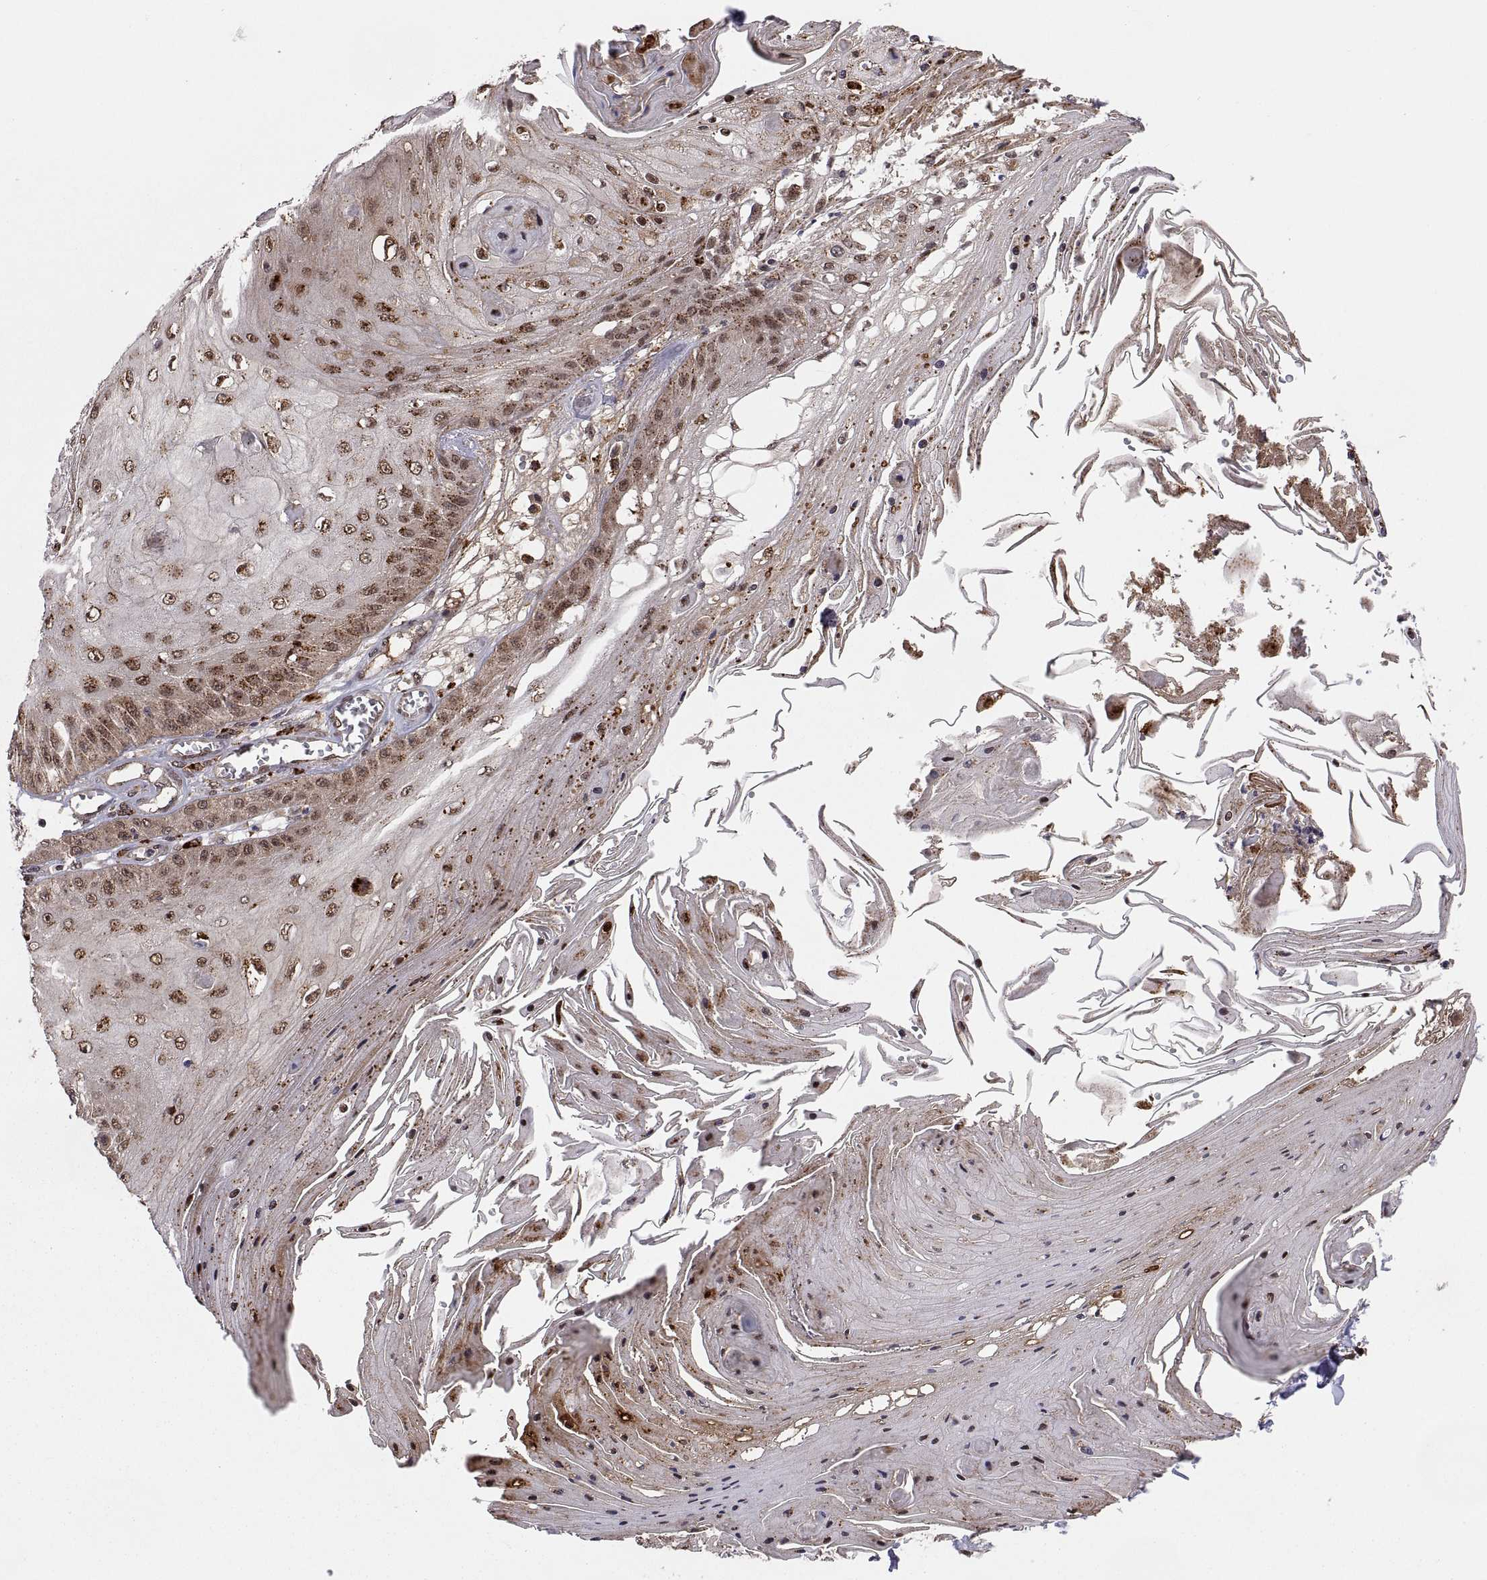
{"staining": {"intensity": "moderate", "quantity": ">75%", "location": "nuclear"}, "tissue": "skin cancer", "cell_type": "Tumor cells", "image_type": "cancer", "snomed": [{"axis": "morphology", "description": "Squamous cell carcinoma, NOS"}, {"axis": "topography", "description": "Skin"}], "caption": "A medium amount of moderate nuclear positivity is identified in approximately >75% of tumor cells in skin squamous cell carcinoma tissue.", "gene": "PSMC2", "patient": {"sex": "male", "age": 70}}